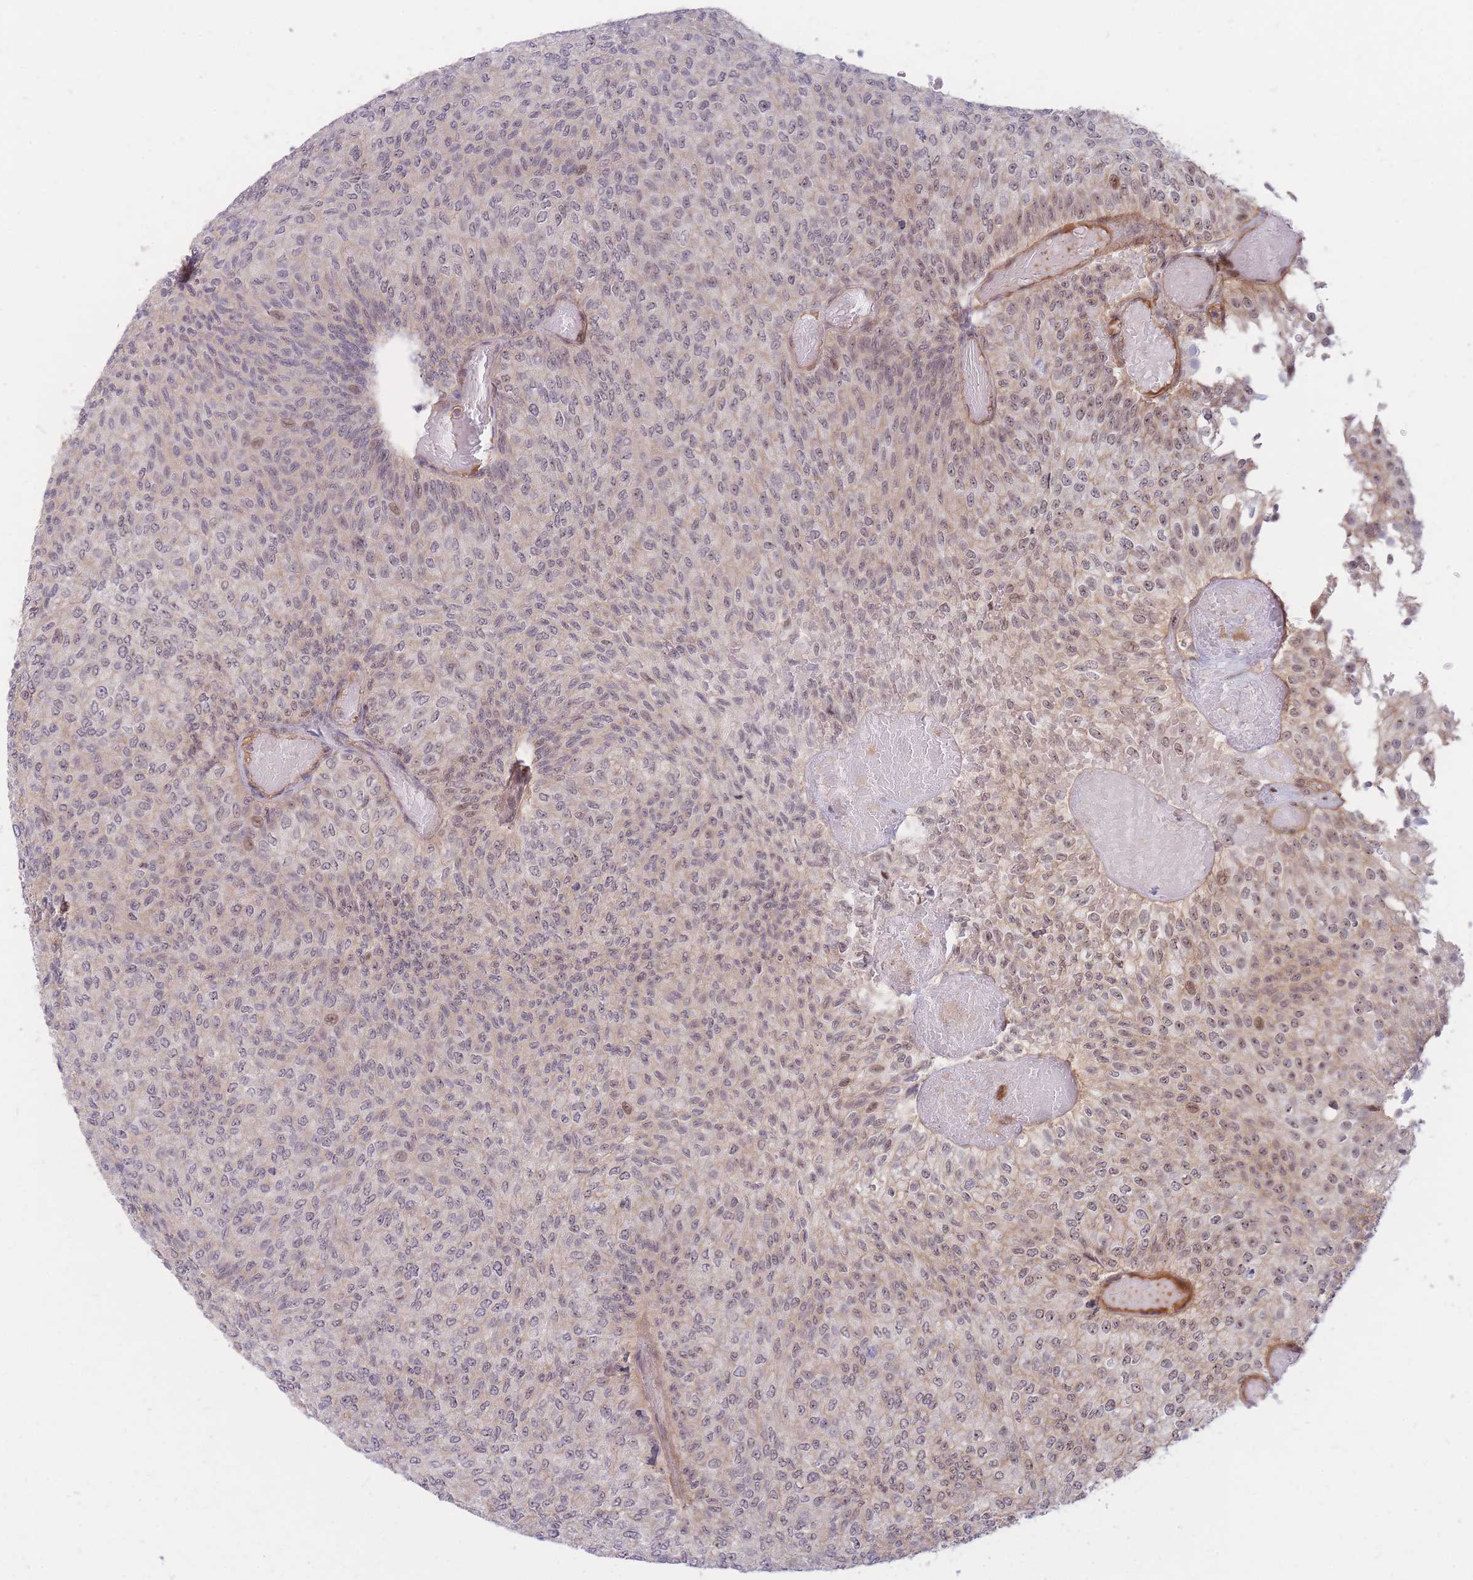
{"staining": {"intensity": "weak", "quantity": "25%-75%", "location": "cytoplasmic/membranous,nuclear"}, "tissue": "urothelial cancer", "cell_type": "Tumor cells", "image_type": "cancer", "snomed": [{"axis": "morphology", "description": "Urothelial carcinoma, Low grade"}, {"axis": "topography", "description": "Urinary bladder"}], "caption": "Urothelial cancer stained with a protein marker displays weak staining in tumor cells.", "gene": "ERICH6B", "patient": {"sex": "male", "age": 78}}